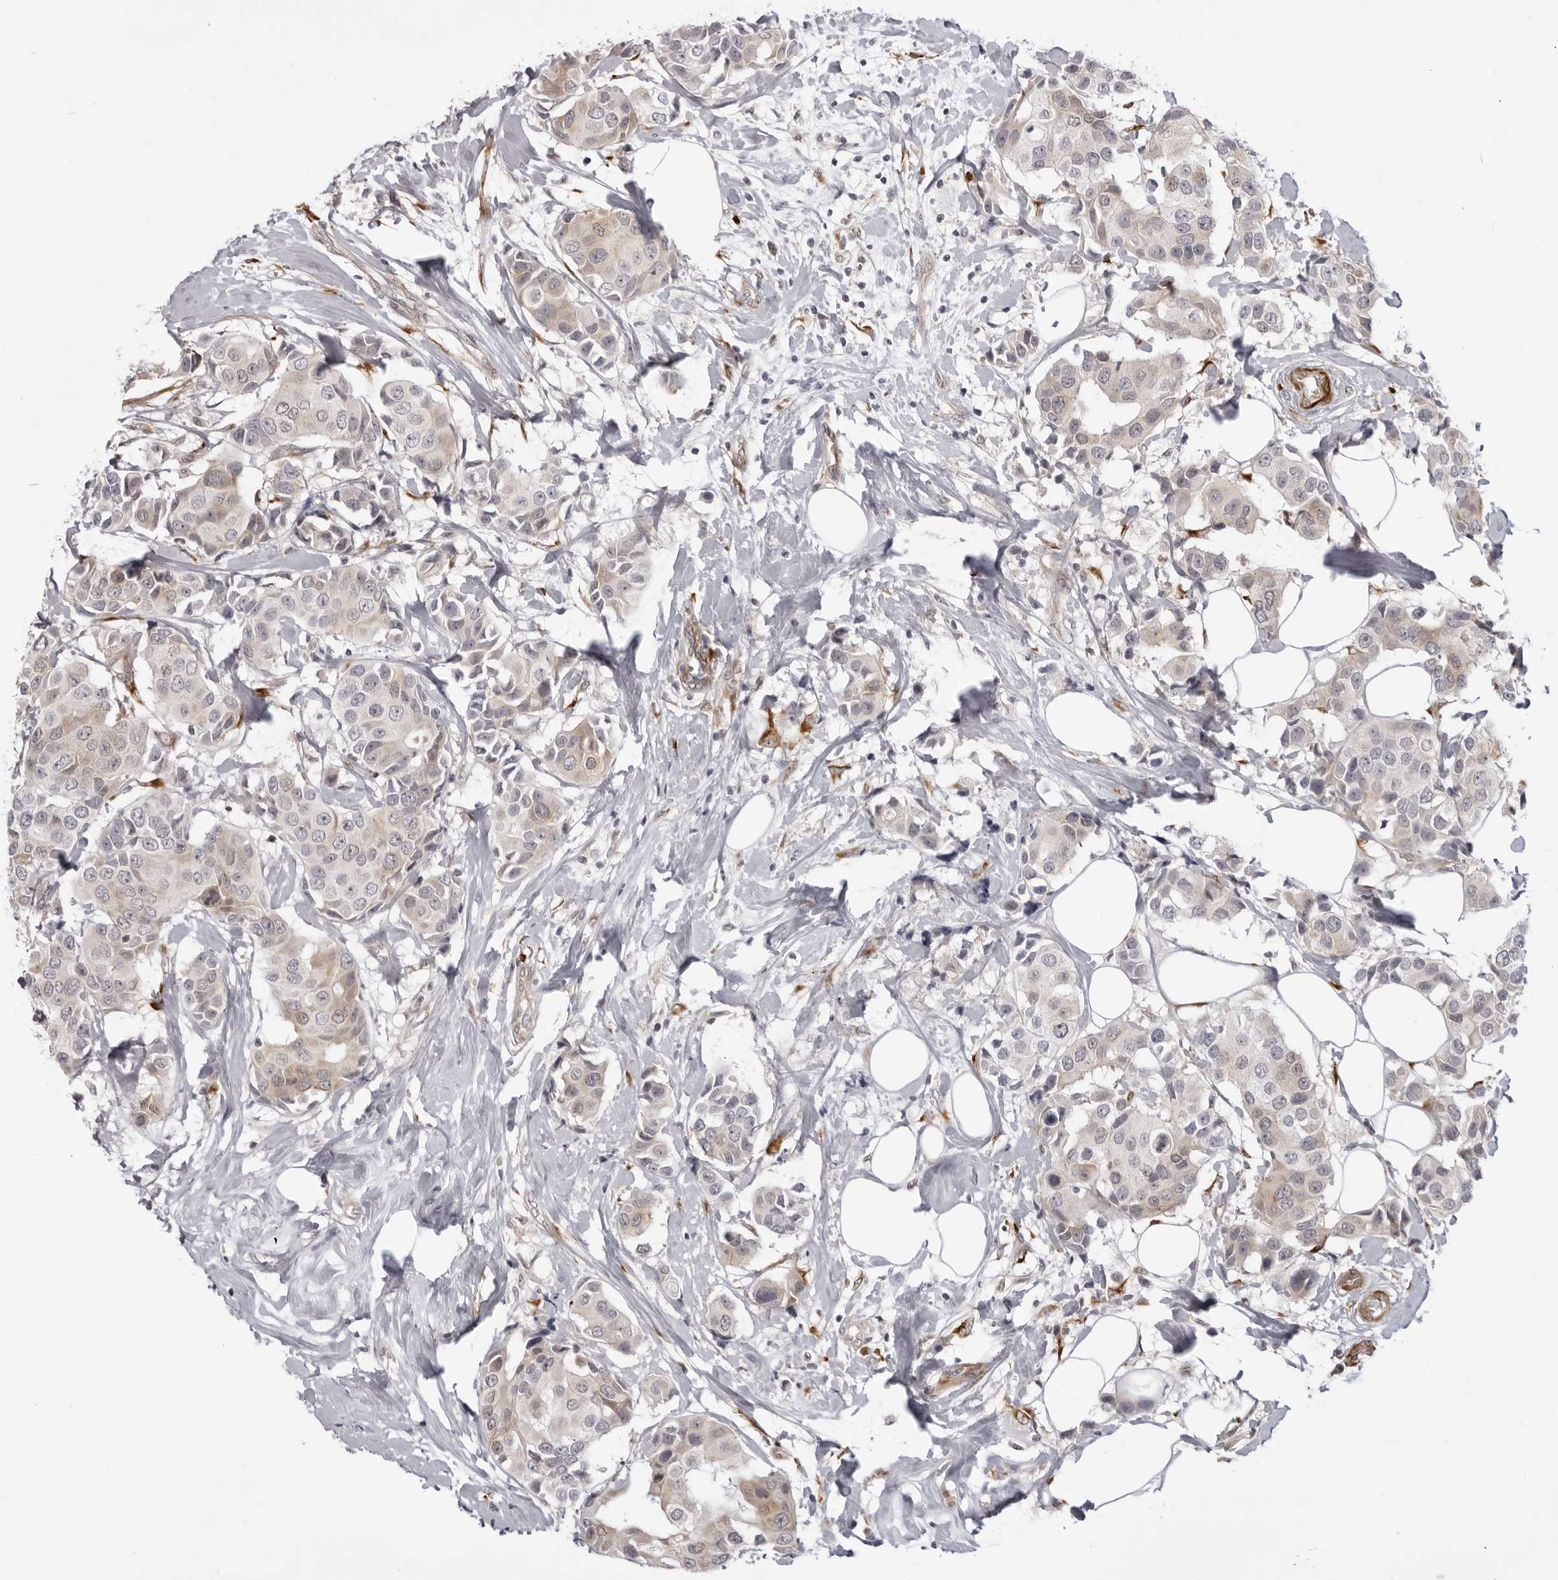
{"staining": {"intensity": "weak", "quantity": "<25%", "location": "cytoplasmic/membranous"}, "tissue": "breast cancer", "cell_type": "Tumor cells", "image_type": "cancer", "snomed": [{"axis": "morphology", "description": "Normal tissue, NOS"}, {"axis": "morphology", "description": "Duct carcinoma"}, {"axis": "topography", "description": "Breast"}], "caption": "Tumor cells show no significant expression in intraductal carcinoma (breast).", "gene": "SRGAP2", "patient": {"sex": "female", "age": 39}}